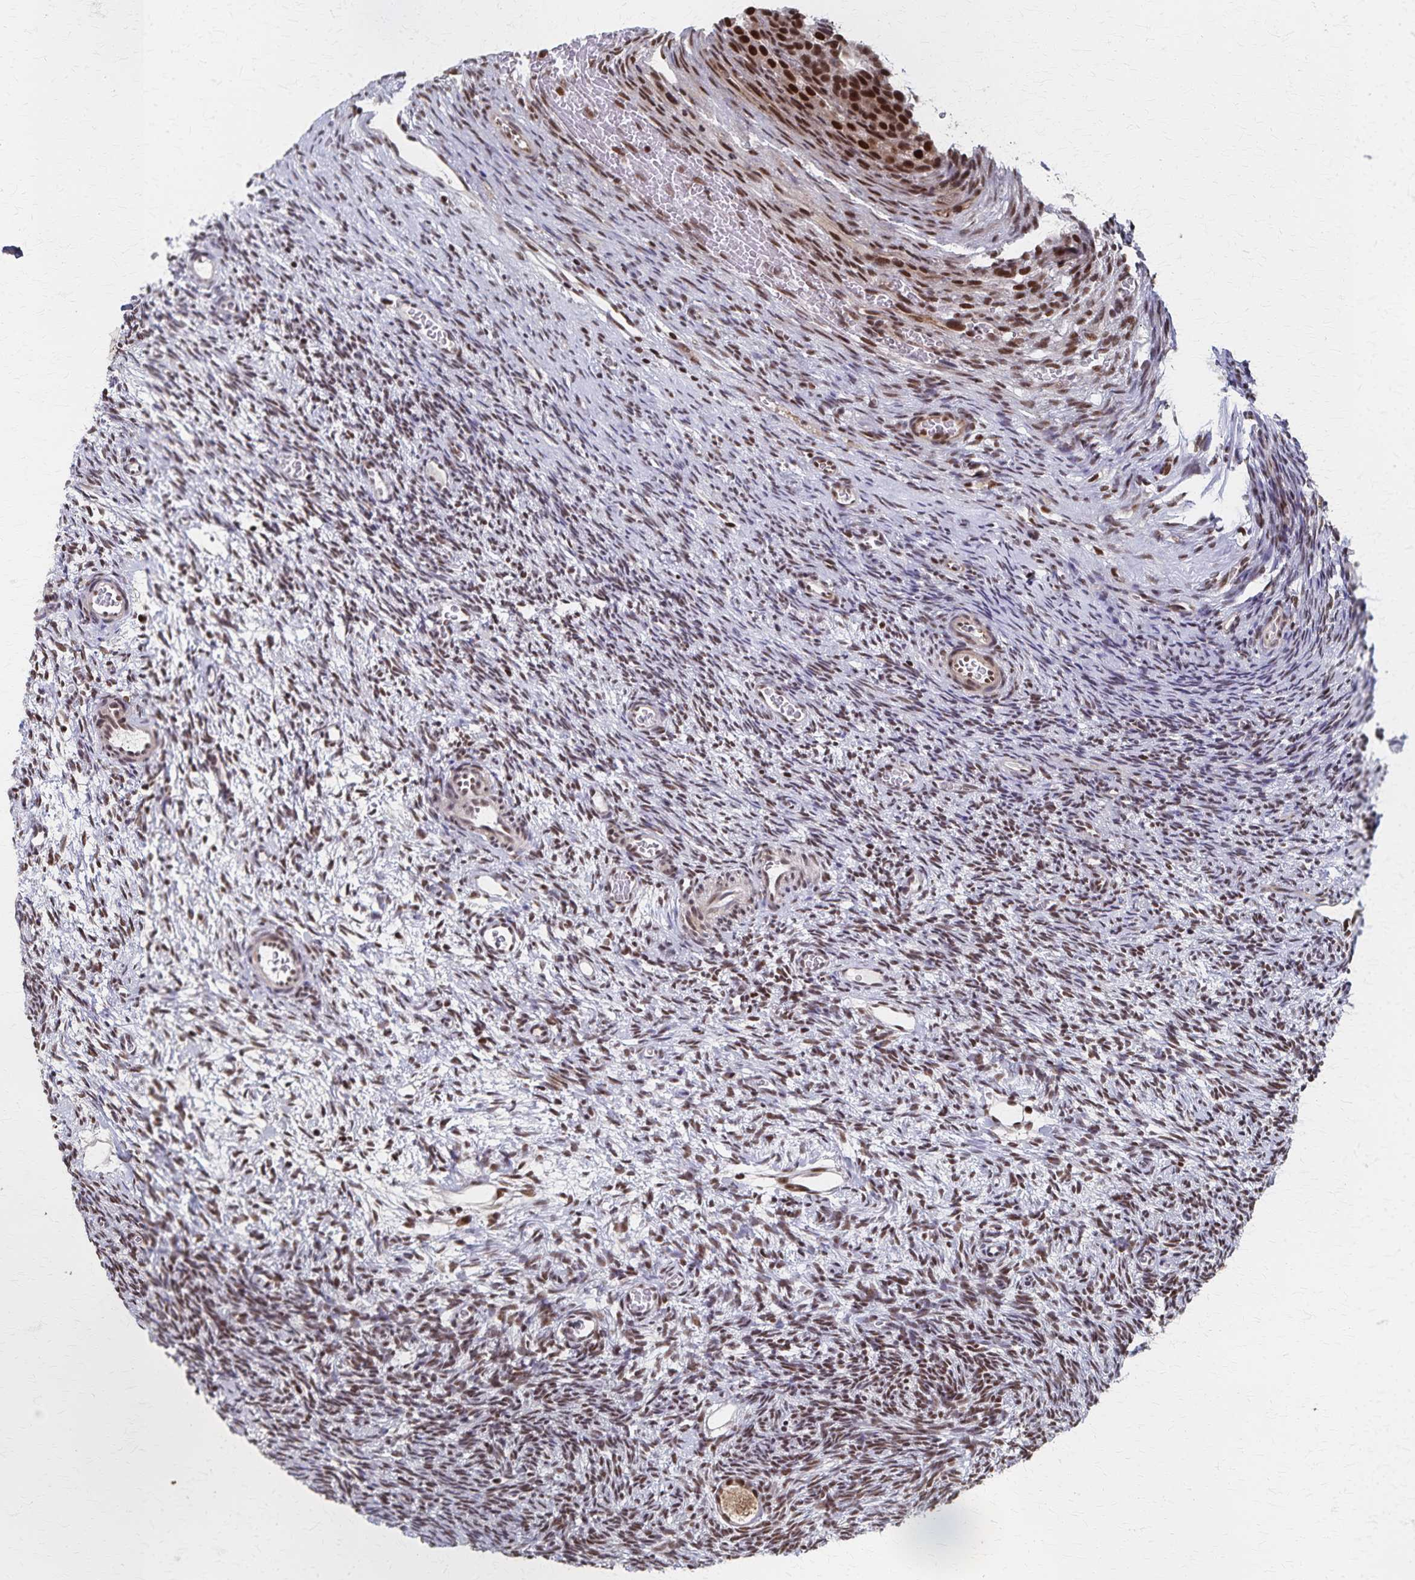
{"staining": {"intensity": "moderate", "quantity": ">75%", "location": "nuclear"}, "tissue": "ovary", "cell_type": "Follicle cells", "image_type": "normal", "snomed": [{"axis": "morphology", "description": "Normal tissue, NOS"}, {"axis": "topography", "description": "Ovary"}], "caption": "Immunohistochemical staining of benign ovary displays medium levels of moderate nuclear staining in about >75% of follicle cells.", "gene": "GTF2B", "patient": {"sex": "female", "age": 34}}